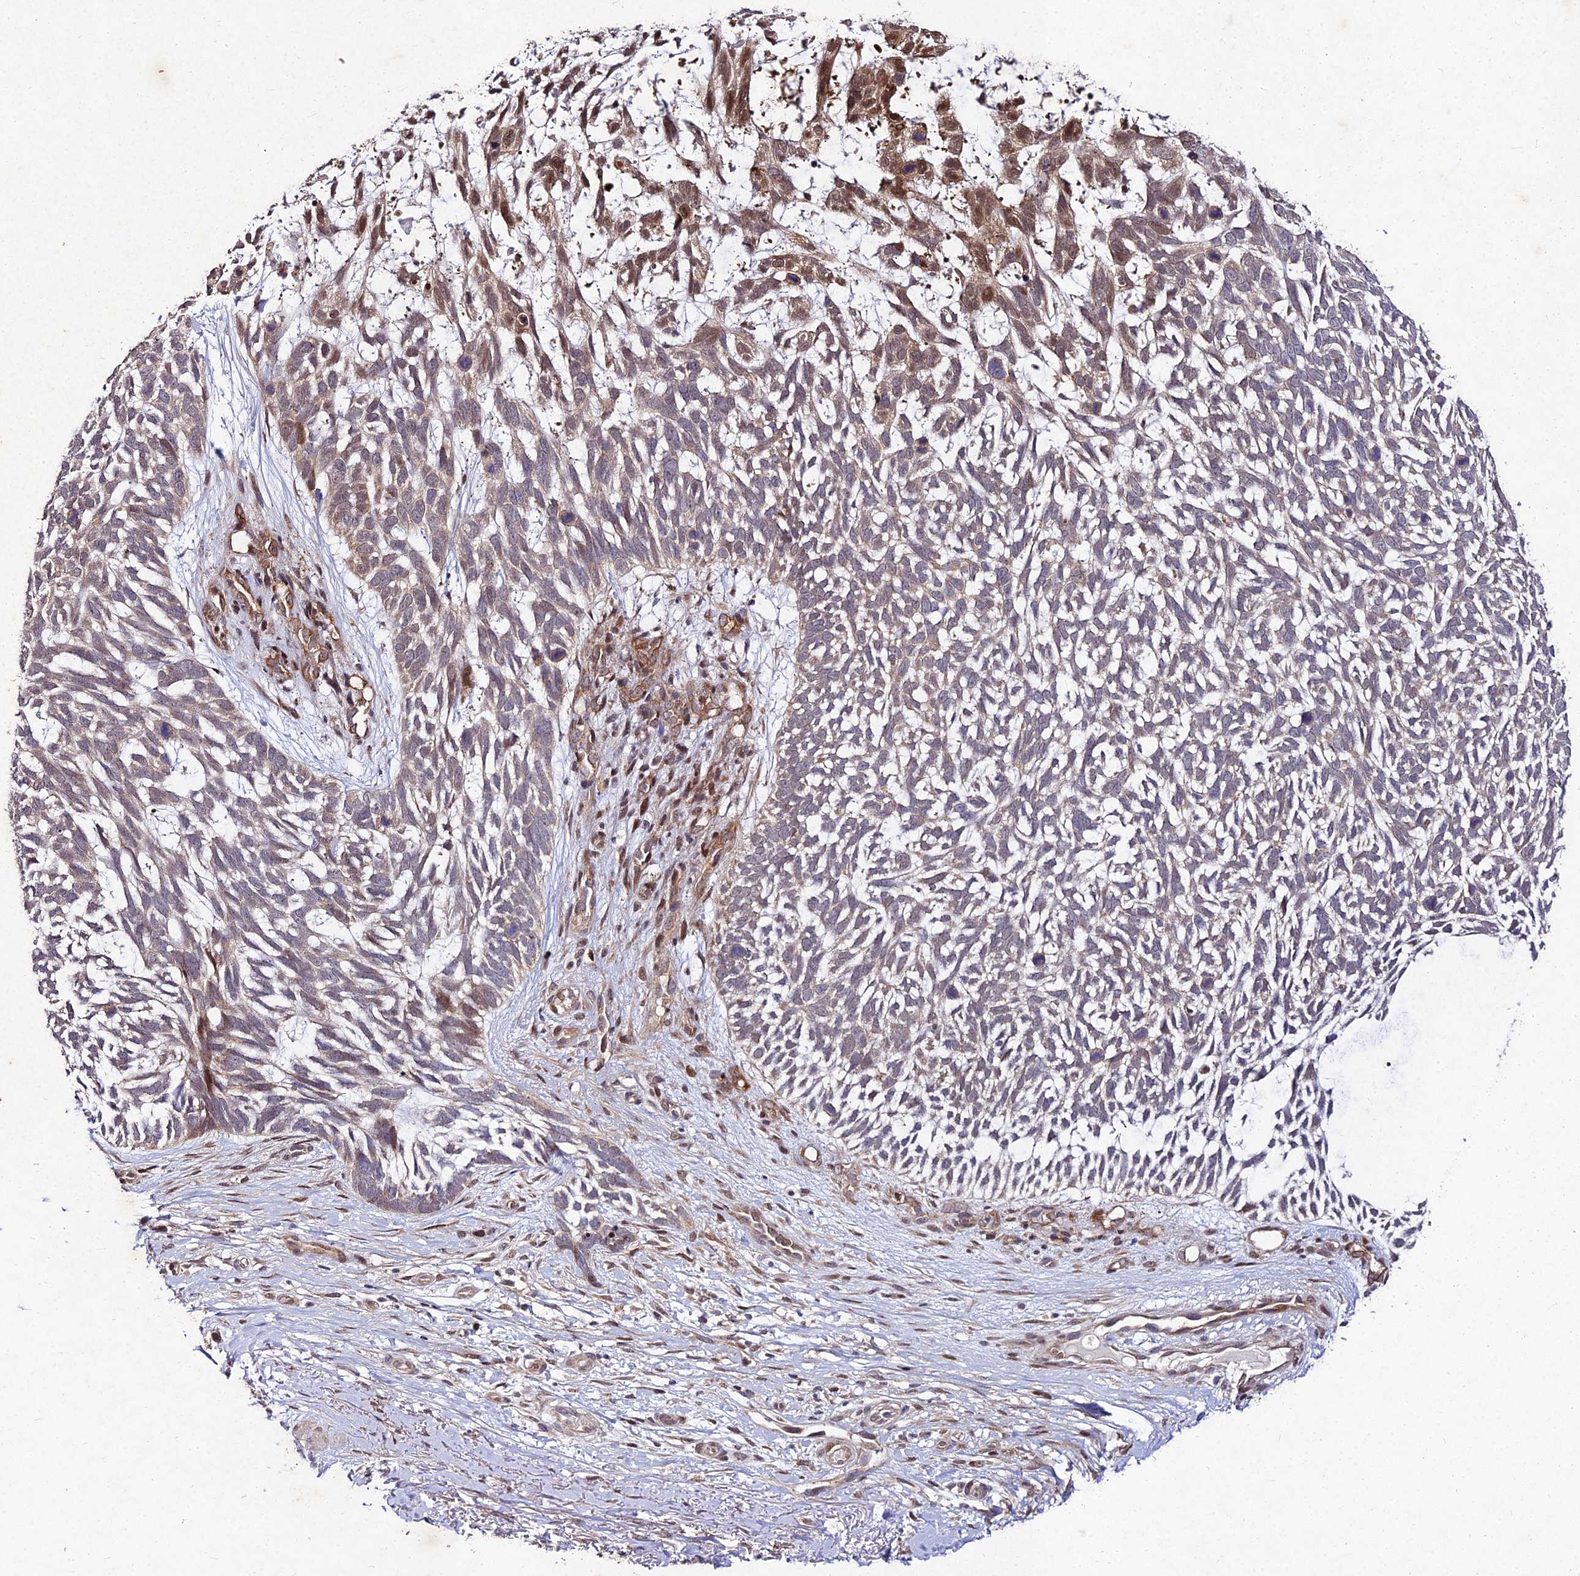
{"staining": {"intensity": "moderate", "quantity": "<25%", "location": "cytoplasmic/membranous,nuclear"}, "tissue": "skin cancer", "cell_type": "Tumor cells", "image_type": "cancer", "snomed": [{"axis": "morphology", "description": "Basal cell carcinoma"}, {"axis": "topography", "description": "Skin"}], "caption": "Protein expression analysis of skin cancer (basal cell carcinoma) reveals moderate cytoplasmic/membranous and nuclear expression in approximately <25% of tumor cells.", "gene": "MKKS", "patient": {"sex": "male", "age": 88}}